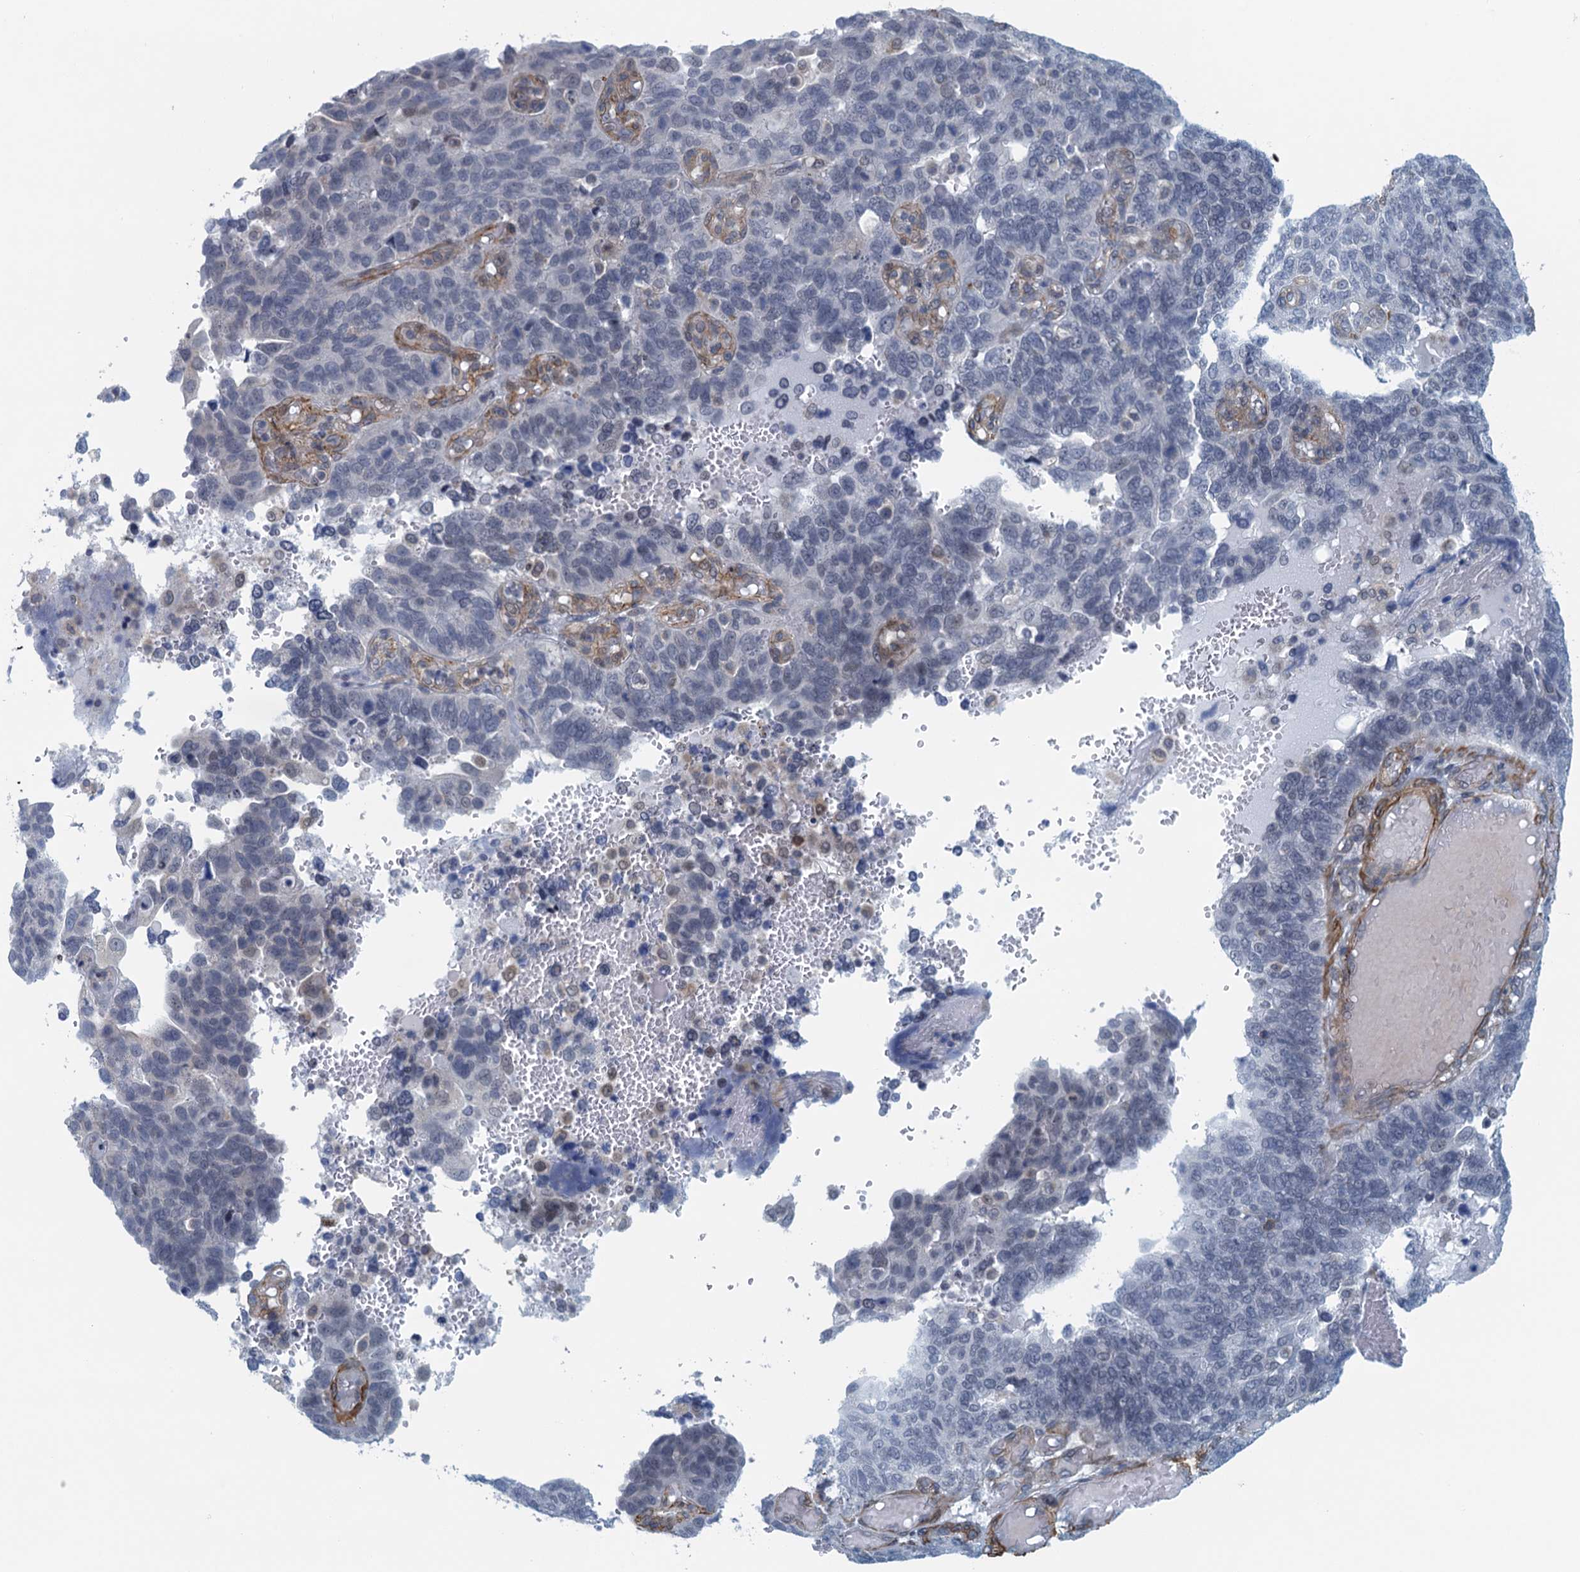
{"staining": {"intensity": "negative", "quantity": "none", "location": "none"}, "tissue": "endometrial cancer", "cell_type": "Tumor cells", "image_type": "cancer", "snomed": [{"axis": "morphology", "description": "Adenocarcinoma, NOS"}, {"axis": "topography", "description": "Endometrium"}], "caption": "There is no significant expression in tumor cells of adenocarcinoma (endometrial). (DAB (3,3'-diaminobenzidine) immunohistochemistry visualized using brightfield microscopy, high magnification).", "gene": "ALG2", "patient": {"sex": "female", "age": 66}}